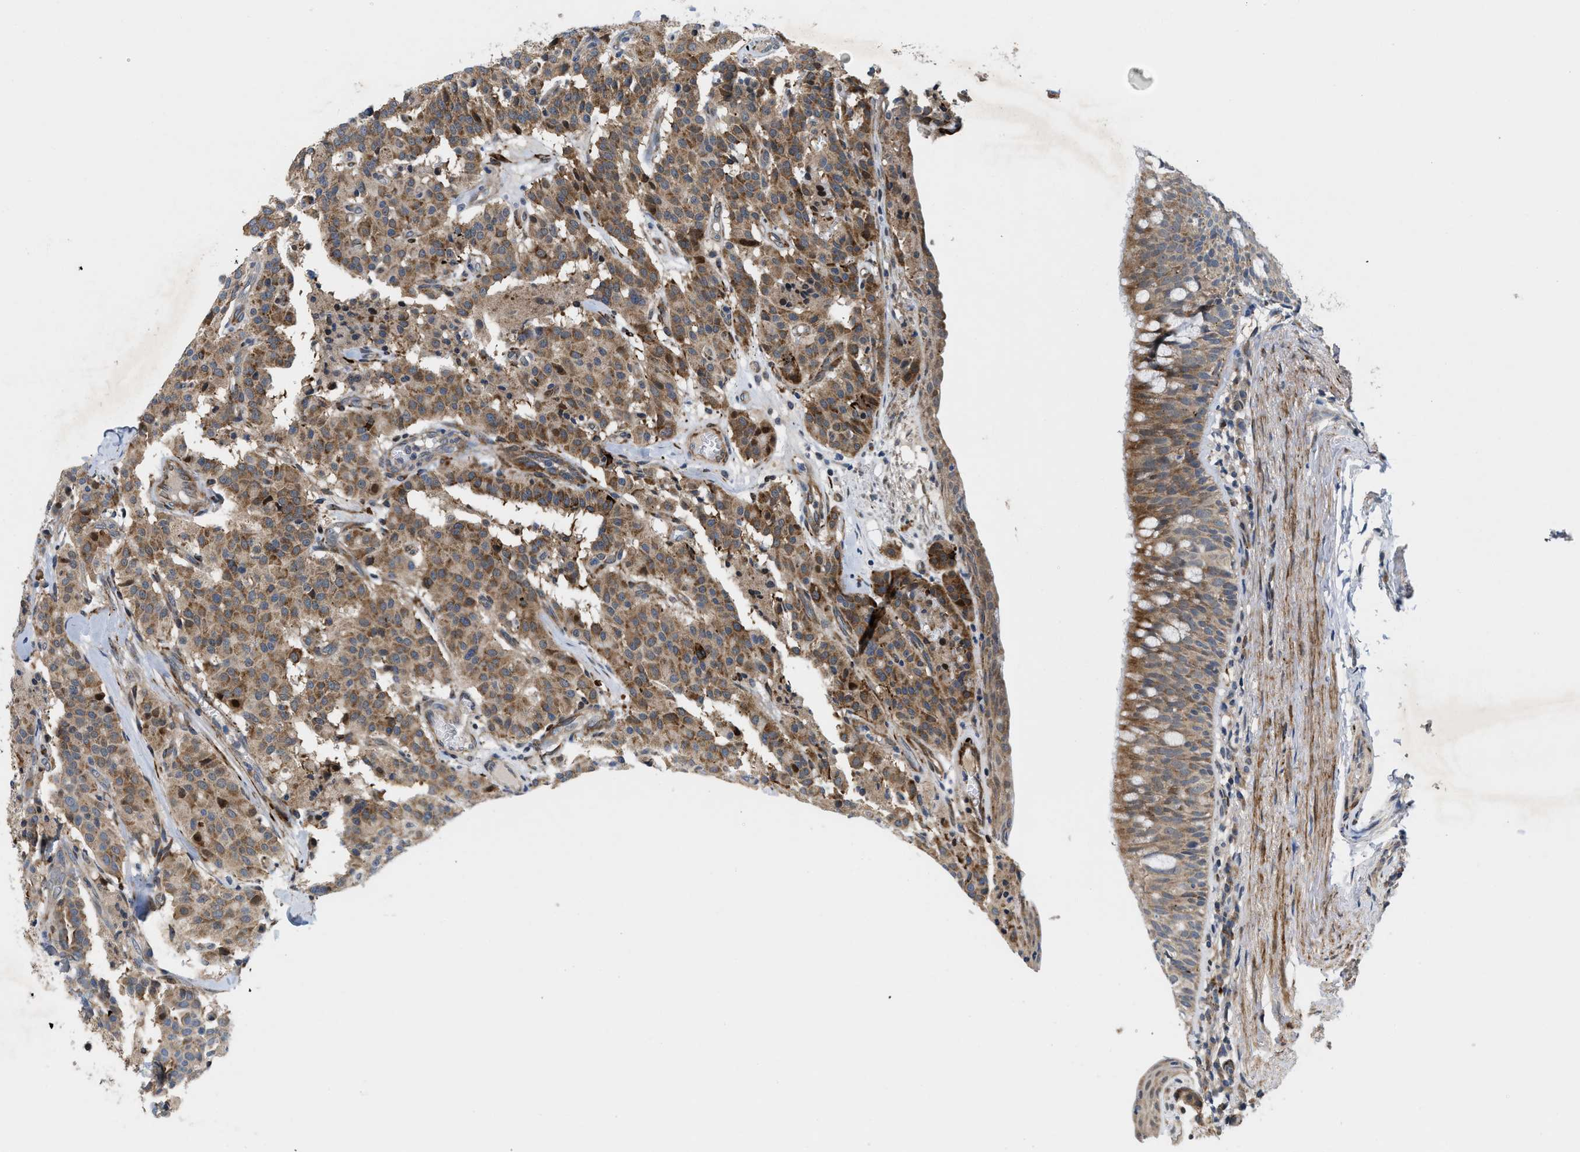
{"staining": {"intensity": "moderate", "quantity": ">75%", "location": "cytoplasmic/membranous"}, "tissue": "carcinoid", "cell_type": "Tumor cells", "image_type": "cancer", "snomed": [{"axis": "morphology", "description": "Carcinoid, malignant, NOS"}, {"axis": "topography", "description": "Lung"}], "caption": "A medium amount of moderate cytoplasmic/membranous expression is appreciated in about >75% of tumor cells in carcinoid (malignant) tissue.", "gene": "ZNF599", "patient": {"sex": "male", "age": 30}}